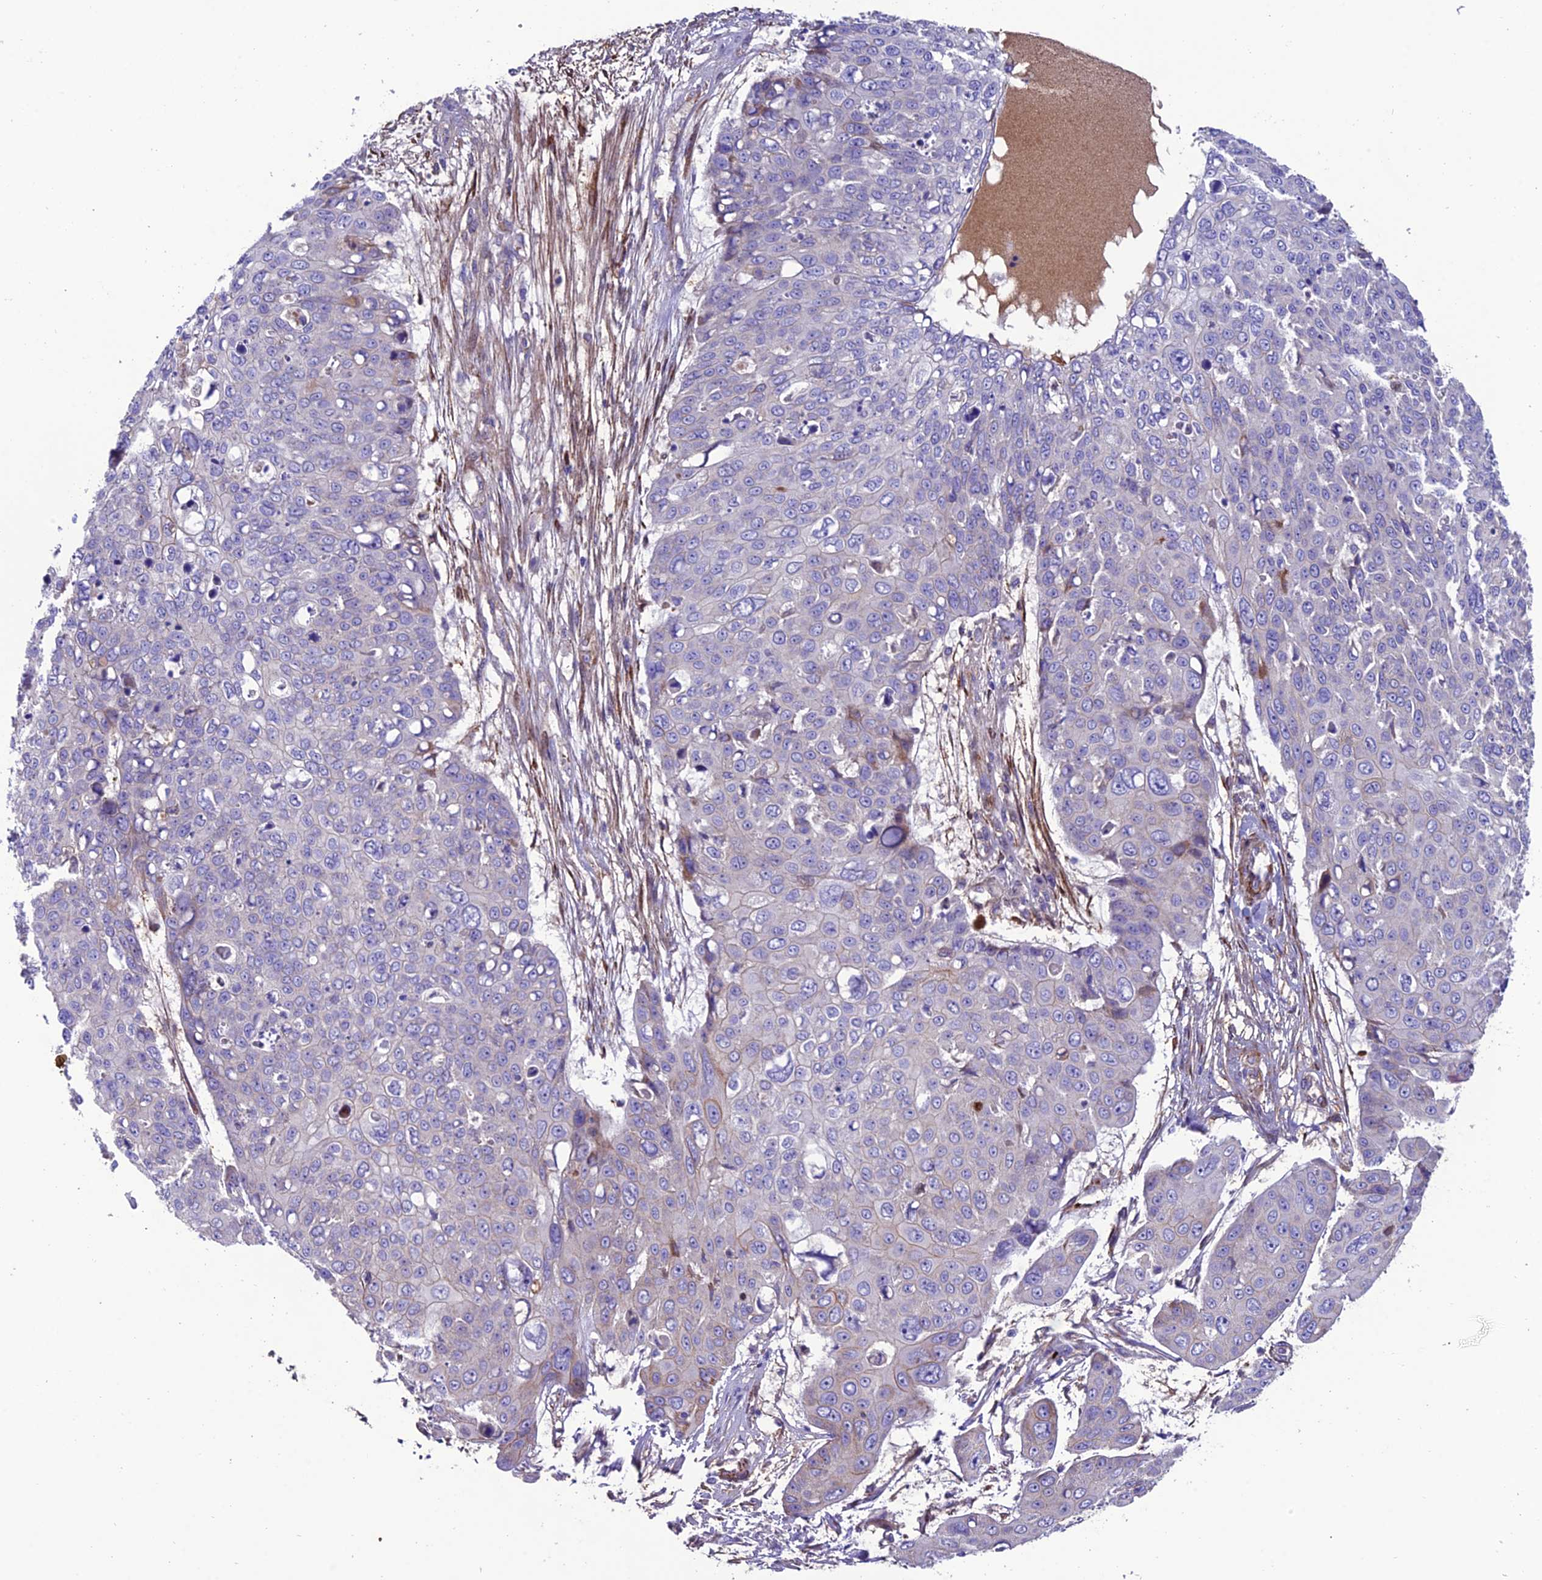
{"staining": {"intensity": "weak", "quantity": "<25%", "location": "cytoplasmic/membranous"}, "tissue": "skin cancer", "cell_type": "Tumor cells", "image_type": "cancer", "snomed": [{"axis": "morphology", "description": "Squamous cell carcinoma, NOS"}, {"axis": "topography", "description": "Skin"}], "caption": "Immunohistochemical staining of skin cancer shows no significant staining in tumor cells.", "gene": "REX1BD", "patient": {"sex": "male", "age": 71}}